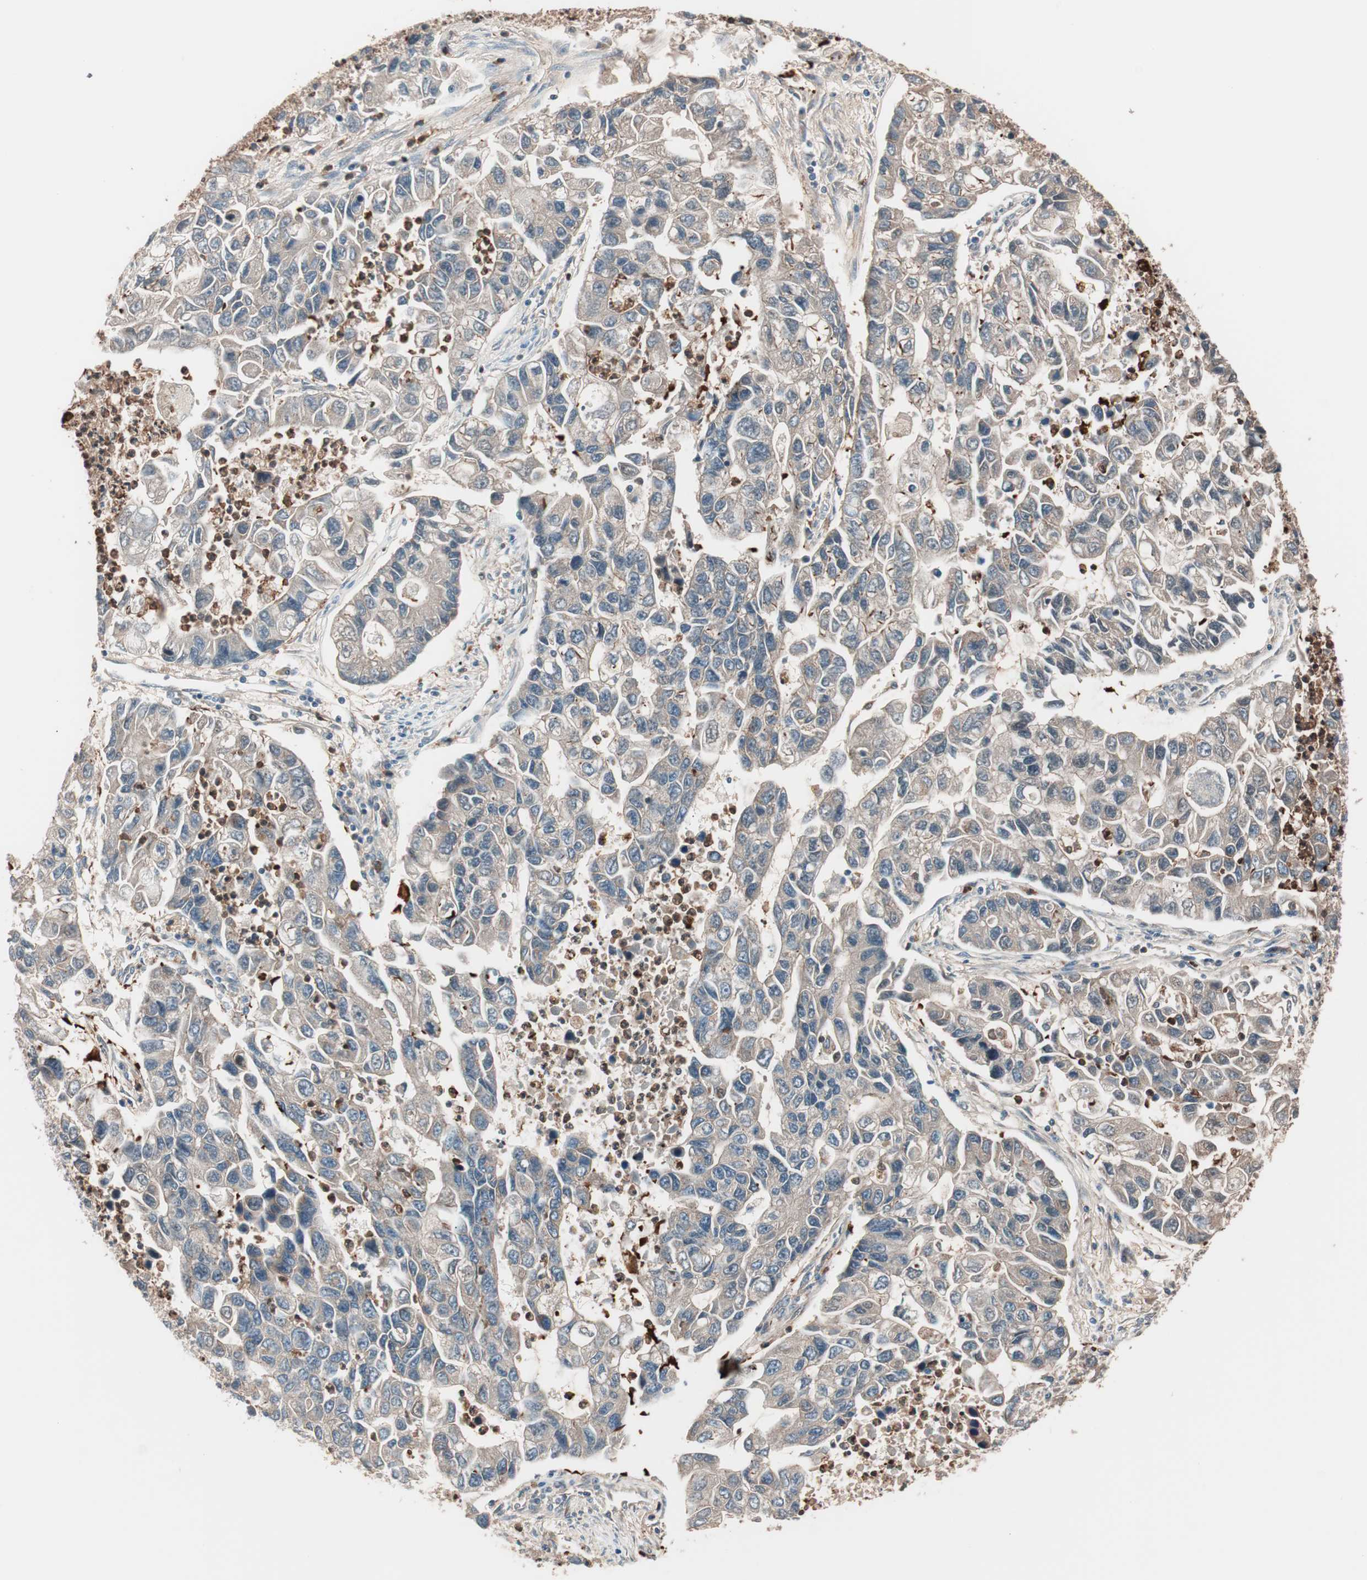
{"staining": {"intensity": "weak", "quantity": ">75%", "location": "cytoplasmic/membranous"}, "tissue": "lung cancer", "cell_type": "Tumor cells", "image_type": "cancer", "snomed": [{"axis": "morphology", "description": "Adenocarcinoma, NOS"}, {"axis": "topography", "description": "Lung"}], "caption": "Lung cancer stained with a protein marker displays weak staining in tumor cells.", "gene": "TSG101", "patient": {"sex": "female", "age": 51}}